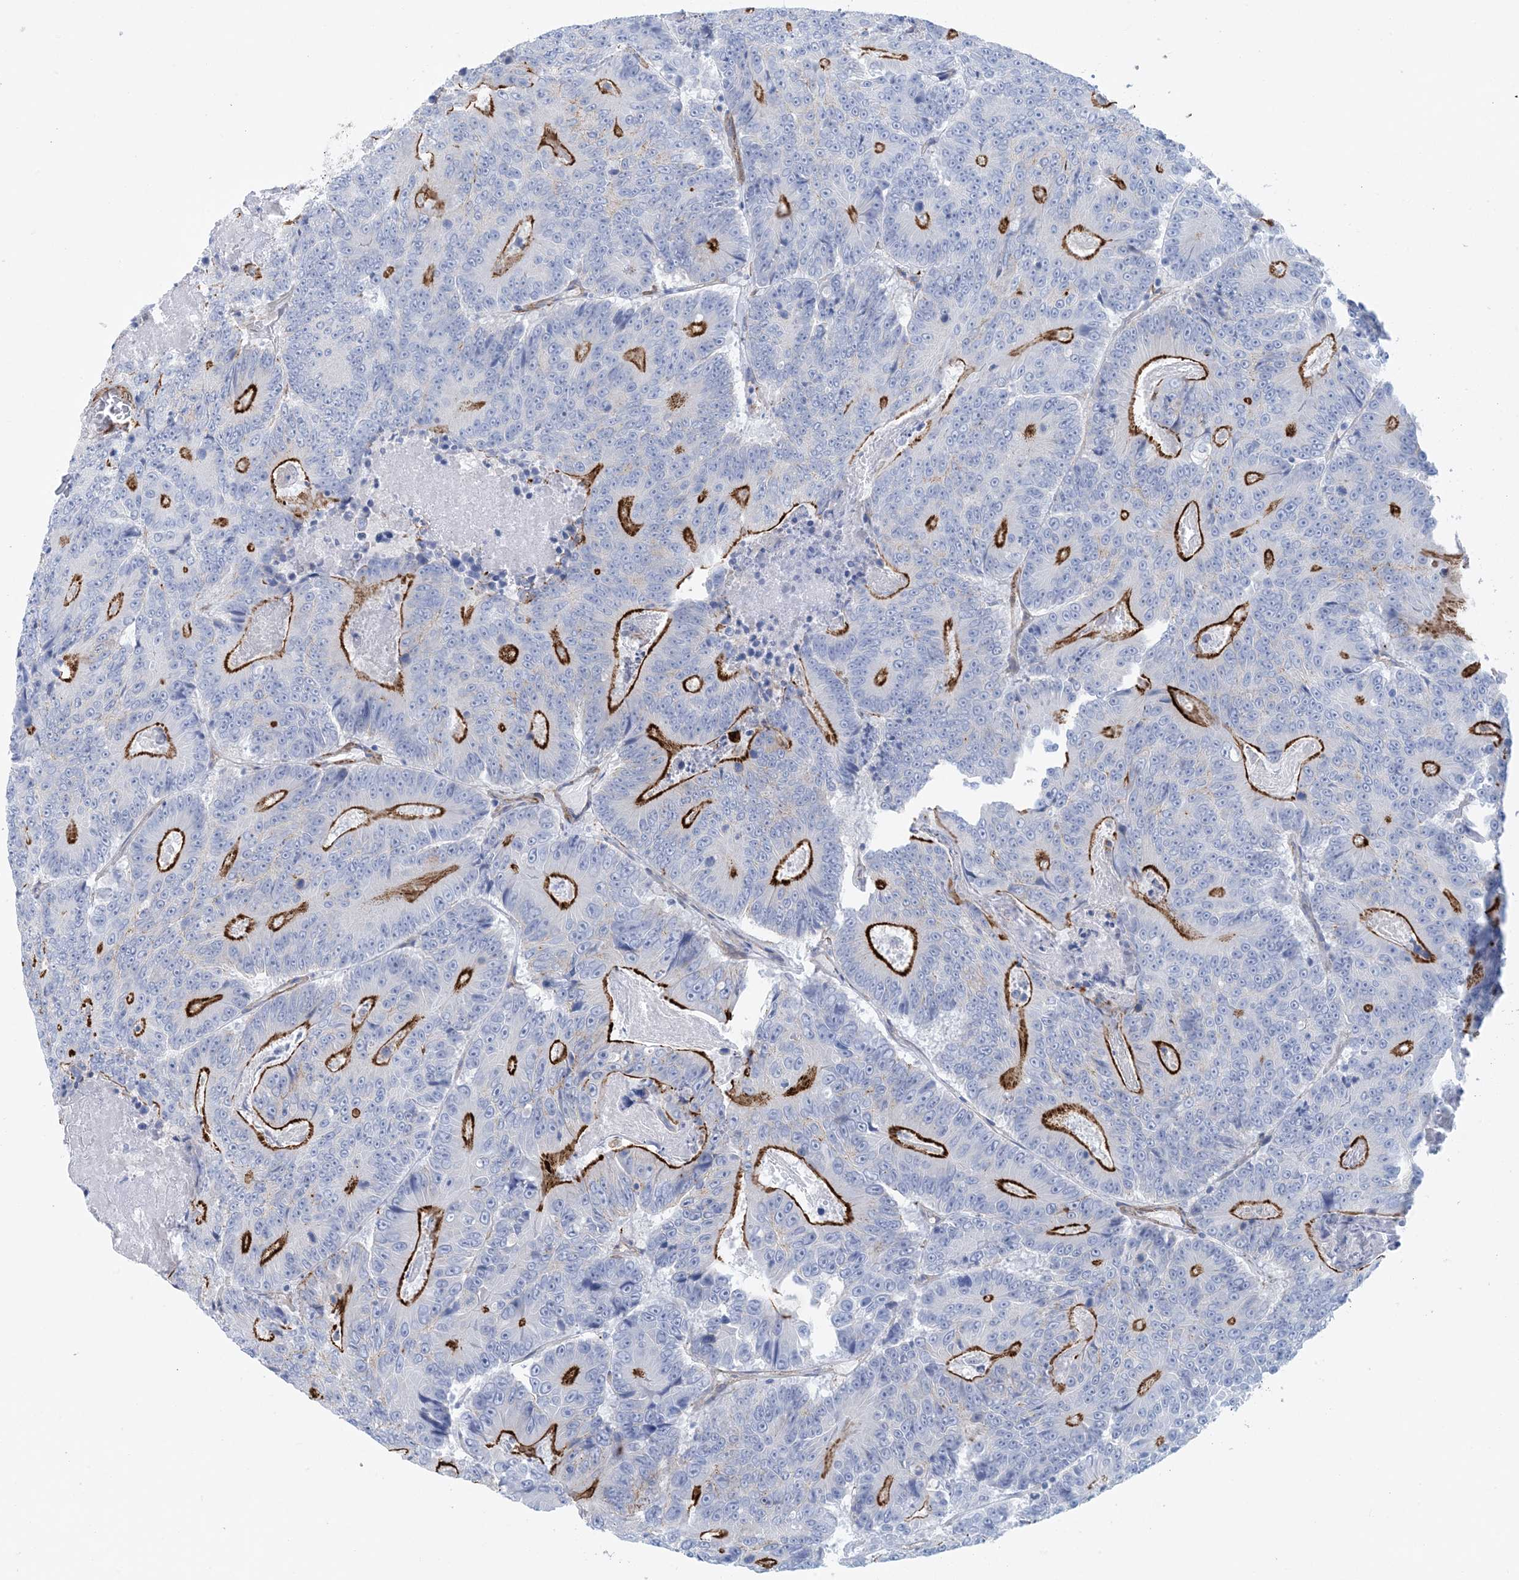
{"staining": {"intensity": "strong", "quantity": "25%-75%", "location": "cytoplasmic/membranous"}, "tissue": "colorectal cancer", "cell_type": "Tumor cells", "image_type": "cancer", "snomed": [{"axis": "morphology", "description": "Adenocarcinoma, NOS"}, {"axis": "topography", "description": "Colon"}], "caption": "Human colorectal cancer (adenocarcinoma) stained for a protein (brown) displays strong cytoplasmic/membranous positive expression in about 25%-75% of tumor cells.", "gene": "SHANK1", "patient": {"sex": "male", "age": 83}}